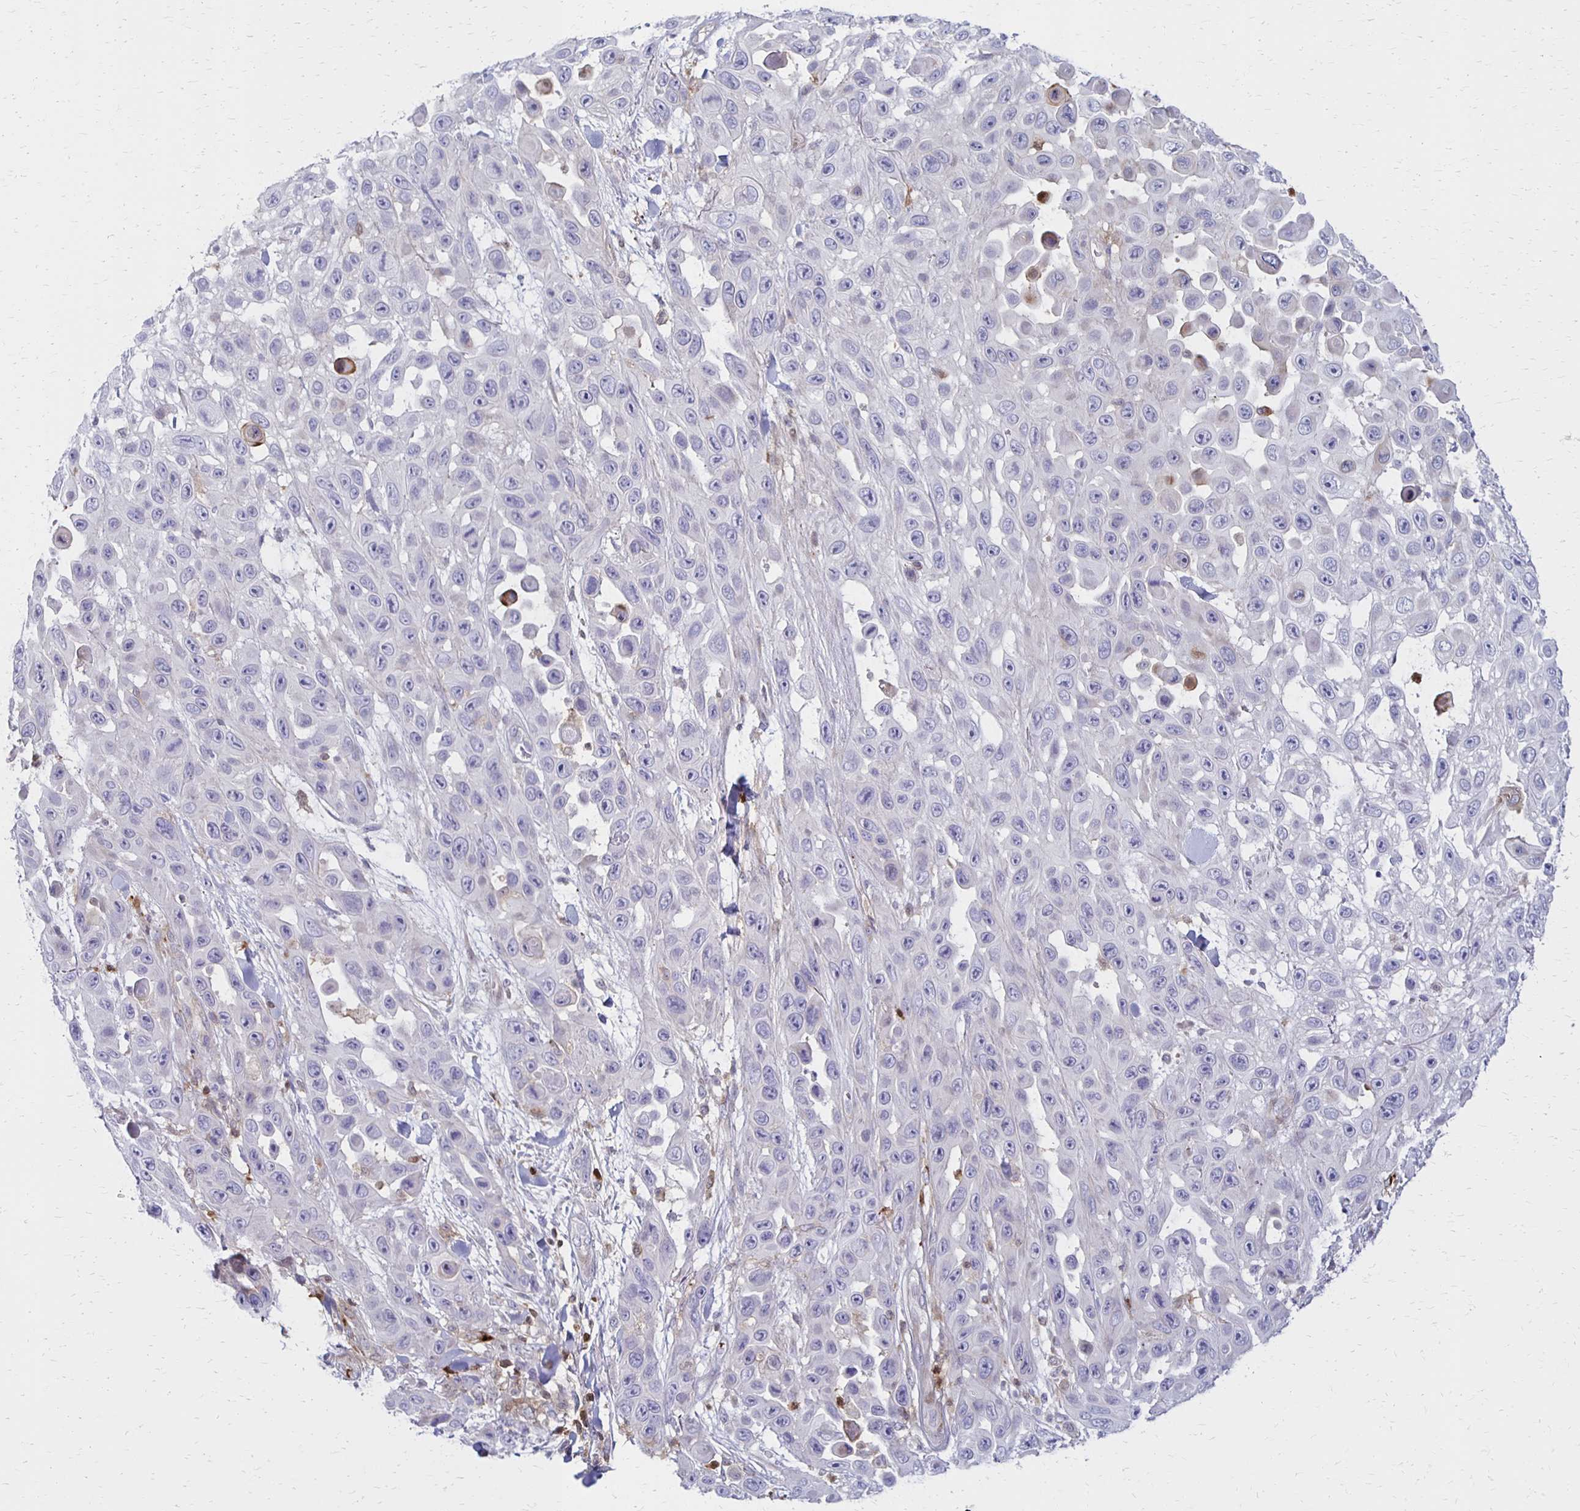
{"staining": {"intensity": "moderate", "quantity": "<25%", "location": "cytoplasmic/membranous"}, "tissue": "skin cancer", "cell_type": "Tumor cells", "image_type": "cancer", "snomed": [{"axis": "morphology", "description": "Squamous cell carcinoma, NOS"}, {"axis": "topography", "description": "Skin"}], "caption": "High-power microscopy captured an immunohistochemistry histopathology image of skin squamous cell carcinoma, revealing moderate cytoplasmic/membranous expression in about <25% of tumor cells.", "gene": "CCL21", "patient": {"sex": "male", "age": 81}}